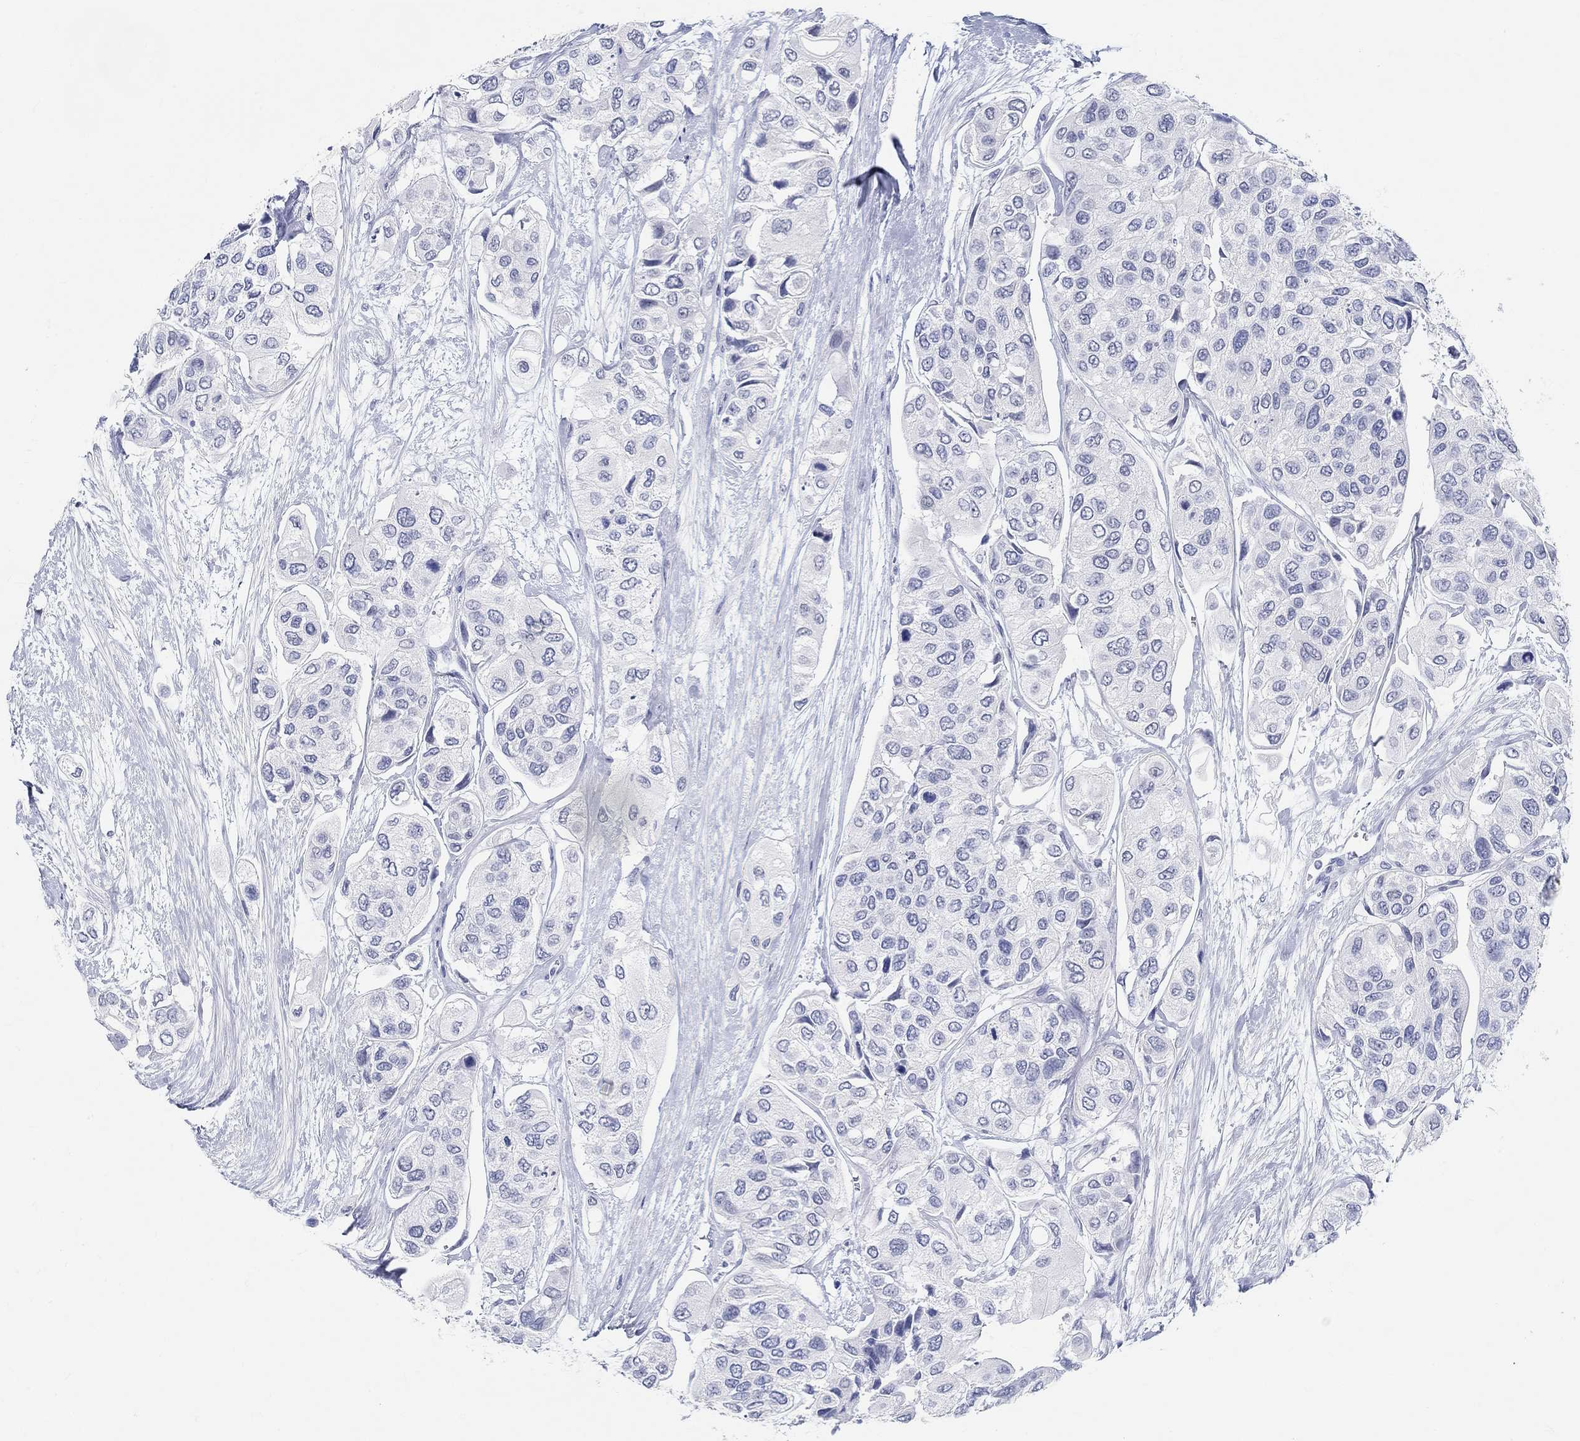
{"staining": {"intensity": "negative", "quantity": "none", "location": "none"}, "tissue": "urothelial cancer", "cell_type": "Tumor cells", "image_type": "cancer", "snomed": [{"axis": "morphology", "description": "Urothelial carcinoma, High grade"}, {"axis": "topography", "description": "Urinary bladder"}], "caption": "This is an immunohistochemistry (IHC) image of urothelial carcinoma (high-grade). There is no expression in tumor cells.", "gene": "GRIA3", "patient": {"sex": "male", "age": 77}}